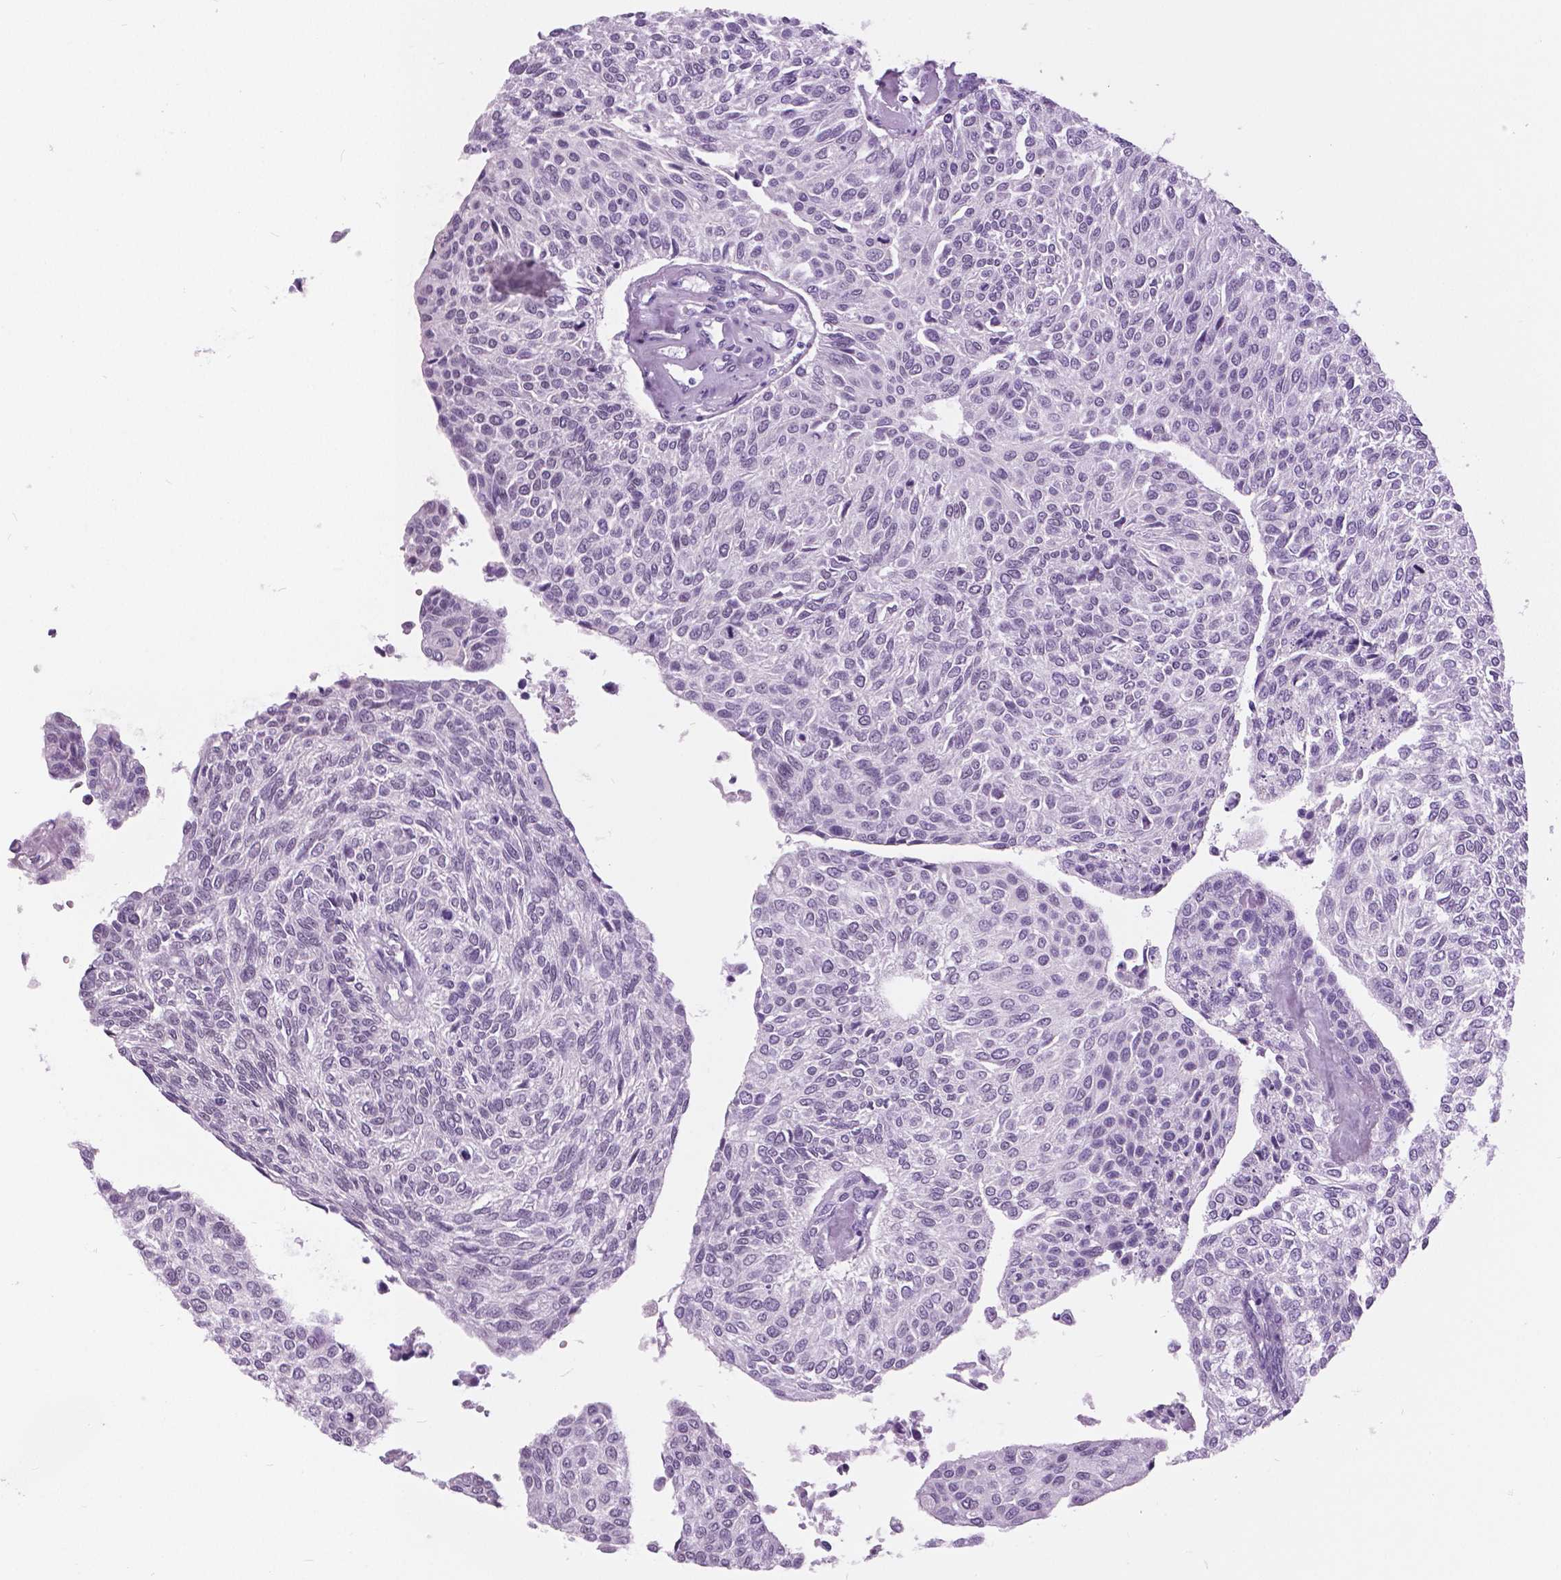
{"staining": {"intensity": "negative", "quantity": "none", "location": "none"}, "tissue": "urothelial cancer", "cell_type": "Tumor cells", "image_type": "cancer", "snomed": [{"axis": "morphology", "description": "Urothelial carcinoma, NOS"}, {"axis": "topography", "description": "Urinary bladder"}], "caption": "DAB immunohistochemical staining of urothelial cancer demonstrates no significant staining in tumor cells.", "gene": "MYOM1", "patient": {"sex": "male", "age": 55}}